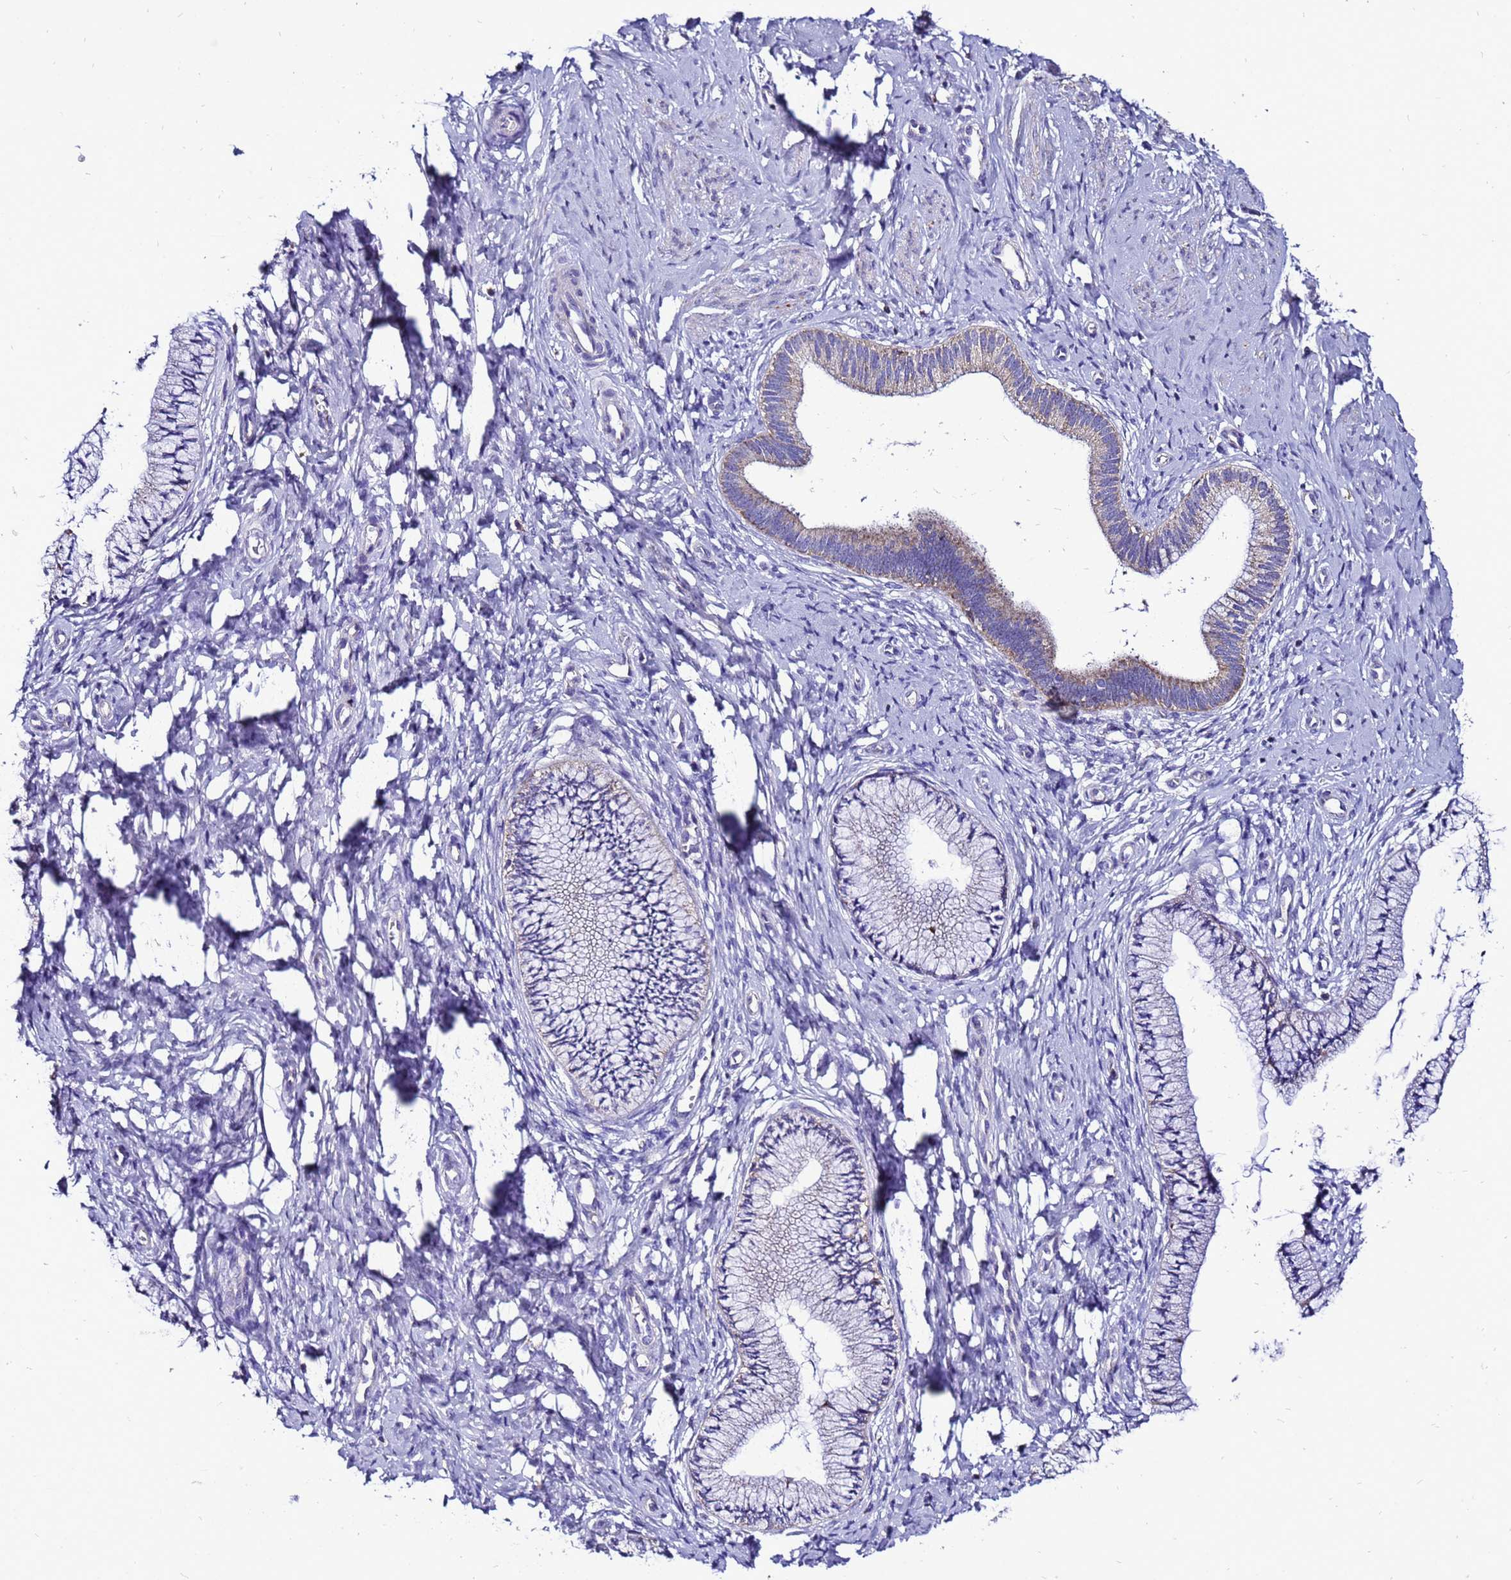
{"staining": {"intensity": "weak", "quantity": "<25%", "location": "cytoplasmic/membranous"}, "tissue": "cervix", "cell_type": "Glandular cells", "image_type": "normal", "snomed": [{"axis": "morphology", "description": "Normal tissue, NOS"}, {"axis": "topography", "description": "Cervix"}], "caption": "IHC histopathology image of unremarkable cervix: cervix stained with DAB (3,3'-diaminobenzidine) displays no significant protein staining in glandular cells.", "gene": "HIGD2A", "patient": {"sex": "female", "age": 36}}